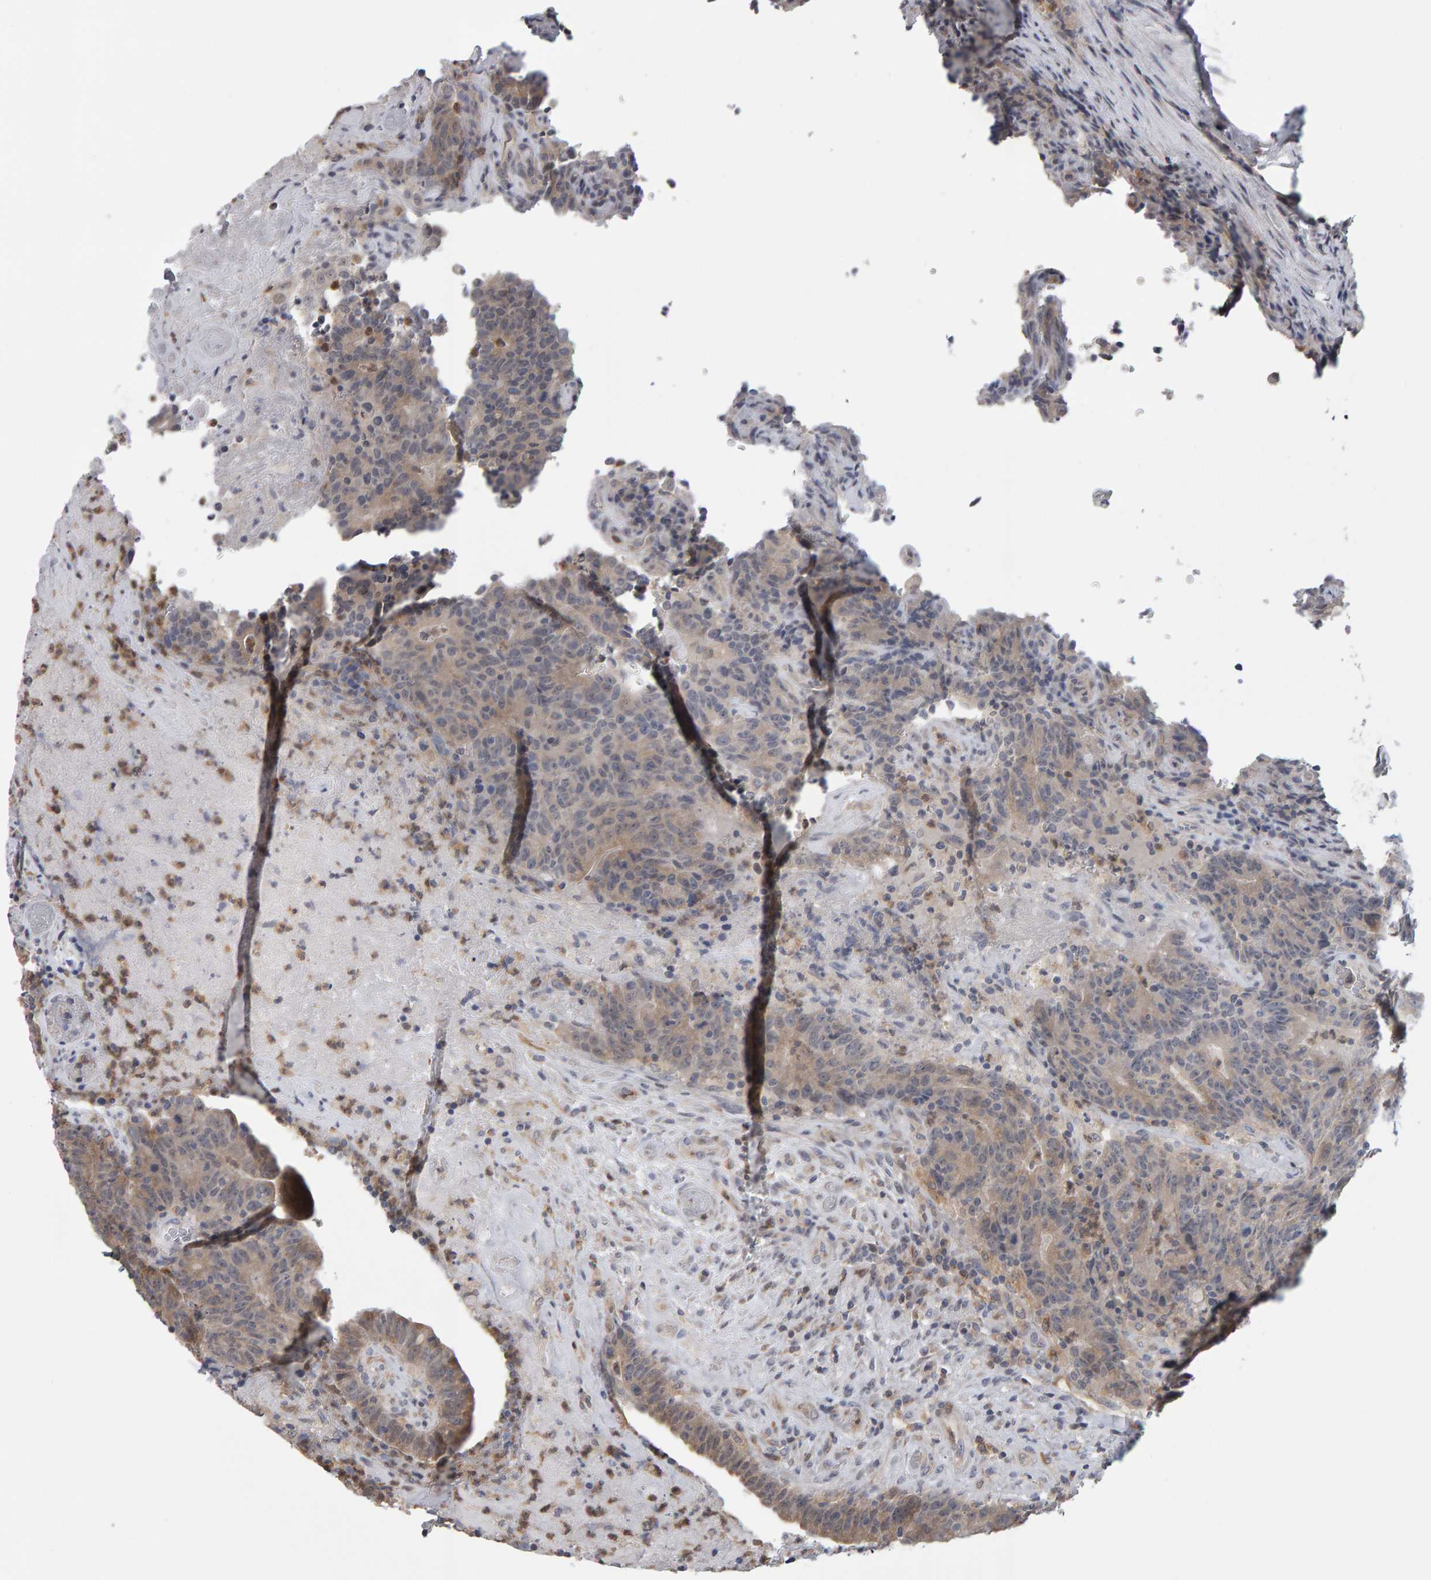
{"staining": {"intensity": "weak", "quantity": "25%-75%", "location": "cytoplasmic/membranous"}, "tissue": "colorectal cancer", "cell_type": "Tumor cells", "image_type": "cancer", "snomed": [{"axis": "morphology", "description": "Normal tissue, NOS"}, {"axis": "morphology", "description": "Adenocarcinoma, NOS"}, {"axis": "topography", "description": "Colon"}], "caption": "Protein expression analysis of colorectal cancer (adenocarcinoma) exhibits weak cytoplasmic/membranous staining in approximately 25%-75% of tumor cells.", "gene": "MSRA", "patient": {"sex": "female", "age": 75}}